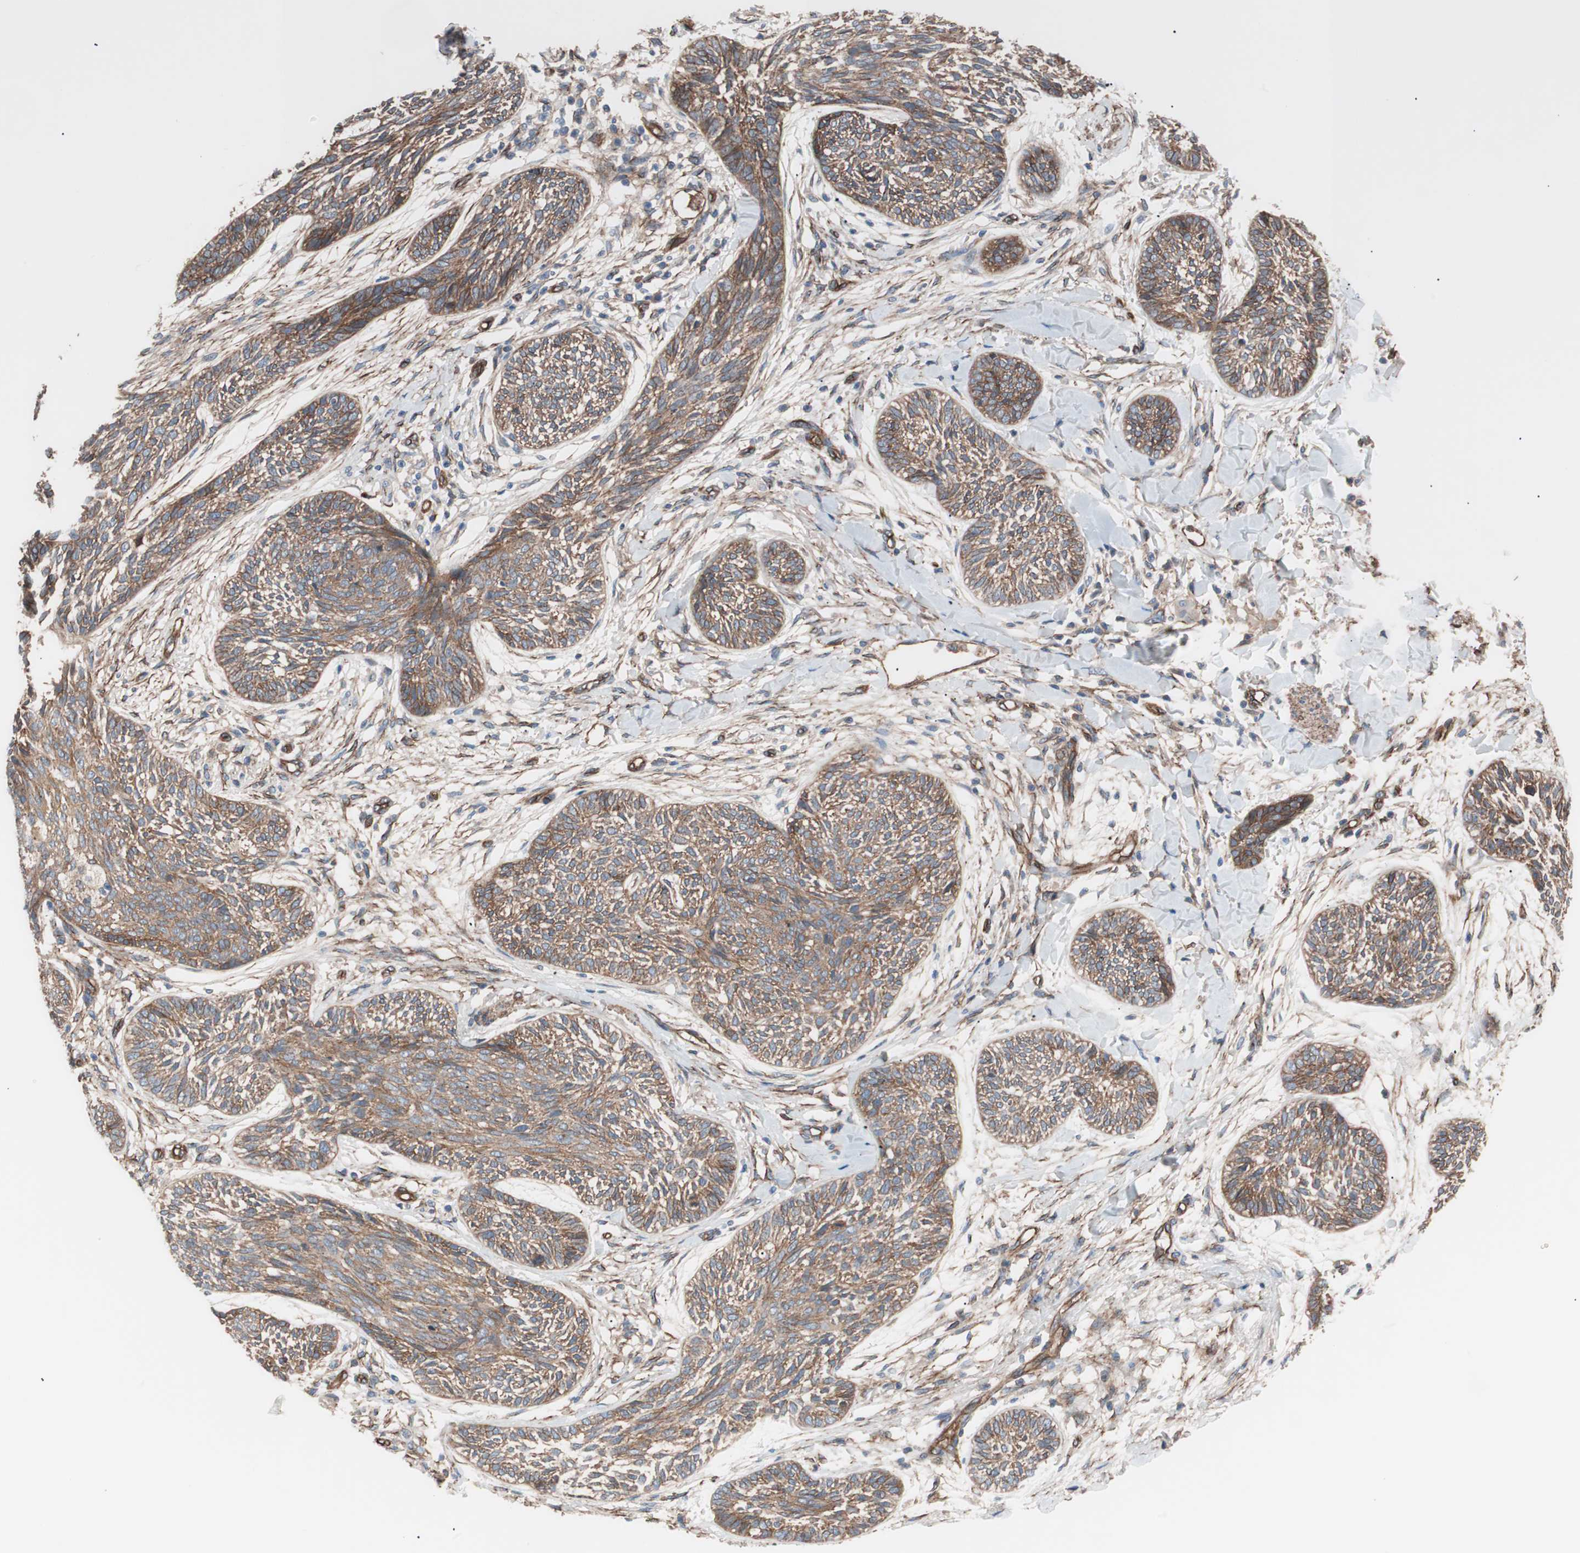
{"staining": {"intensity": "weak", "quantity": ">75%", "location": "cytoplasmic/membranous"}, "tissue": "skin cancer", "cell_type": "Tumor cells", "image_type": "cancer", "snomed": [{"axis": "morphology", "description": "Papilloma, NOS"}, {"axis": "morphology", "description": "Basal cell carcinoma"}, {"axis": "topography", "description": "Skin"}], "caption": "A brown stain highlights weak cytoplasmic/membranous positivity of a protein in human skin cancer (basal cell carcinoma) tumor cells. (DAB (3,3'-diaminobenzidine) IHC, brown staining for protein, blue staining for nuclei).", "gene": "SPINT1", "patient": {"sex": "male", "age": 87}}